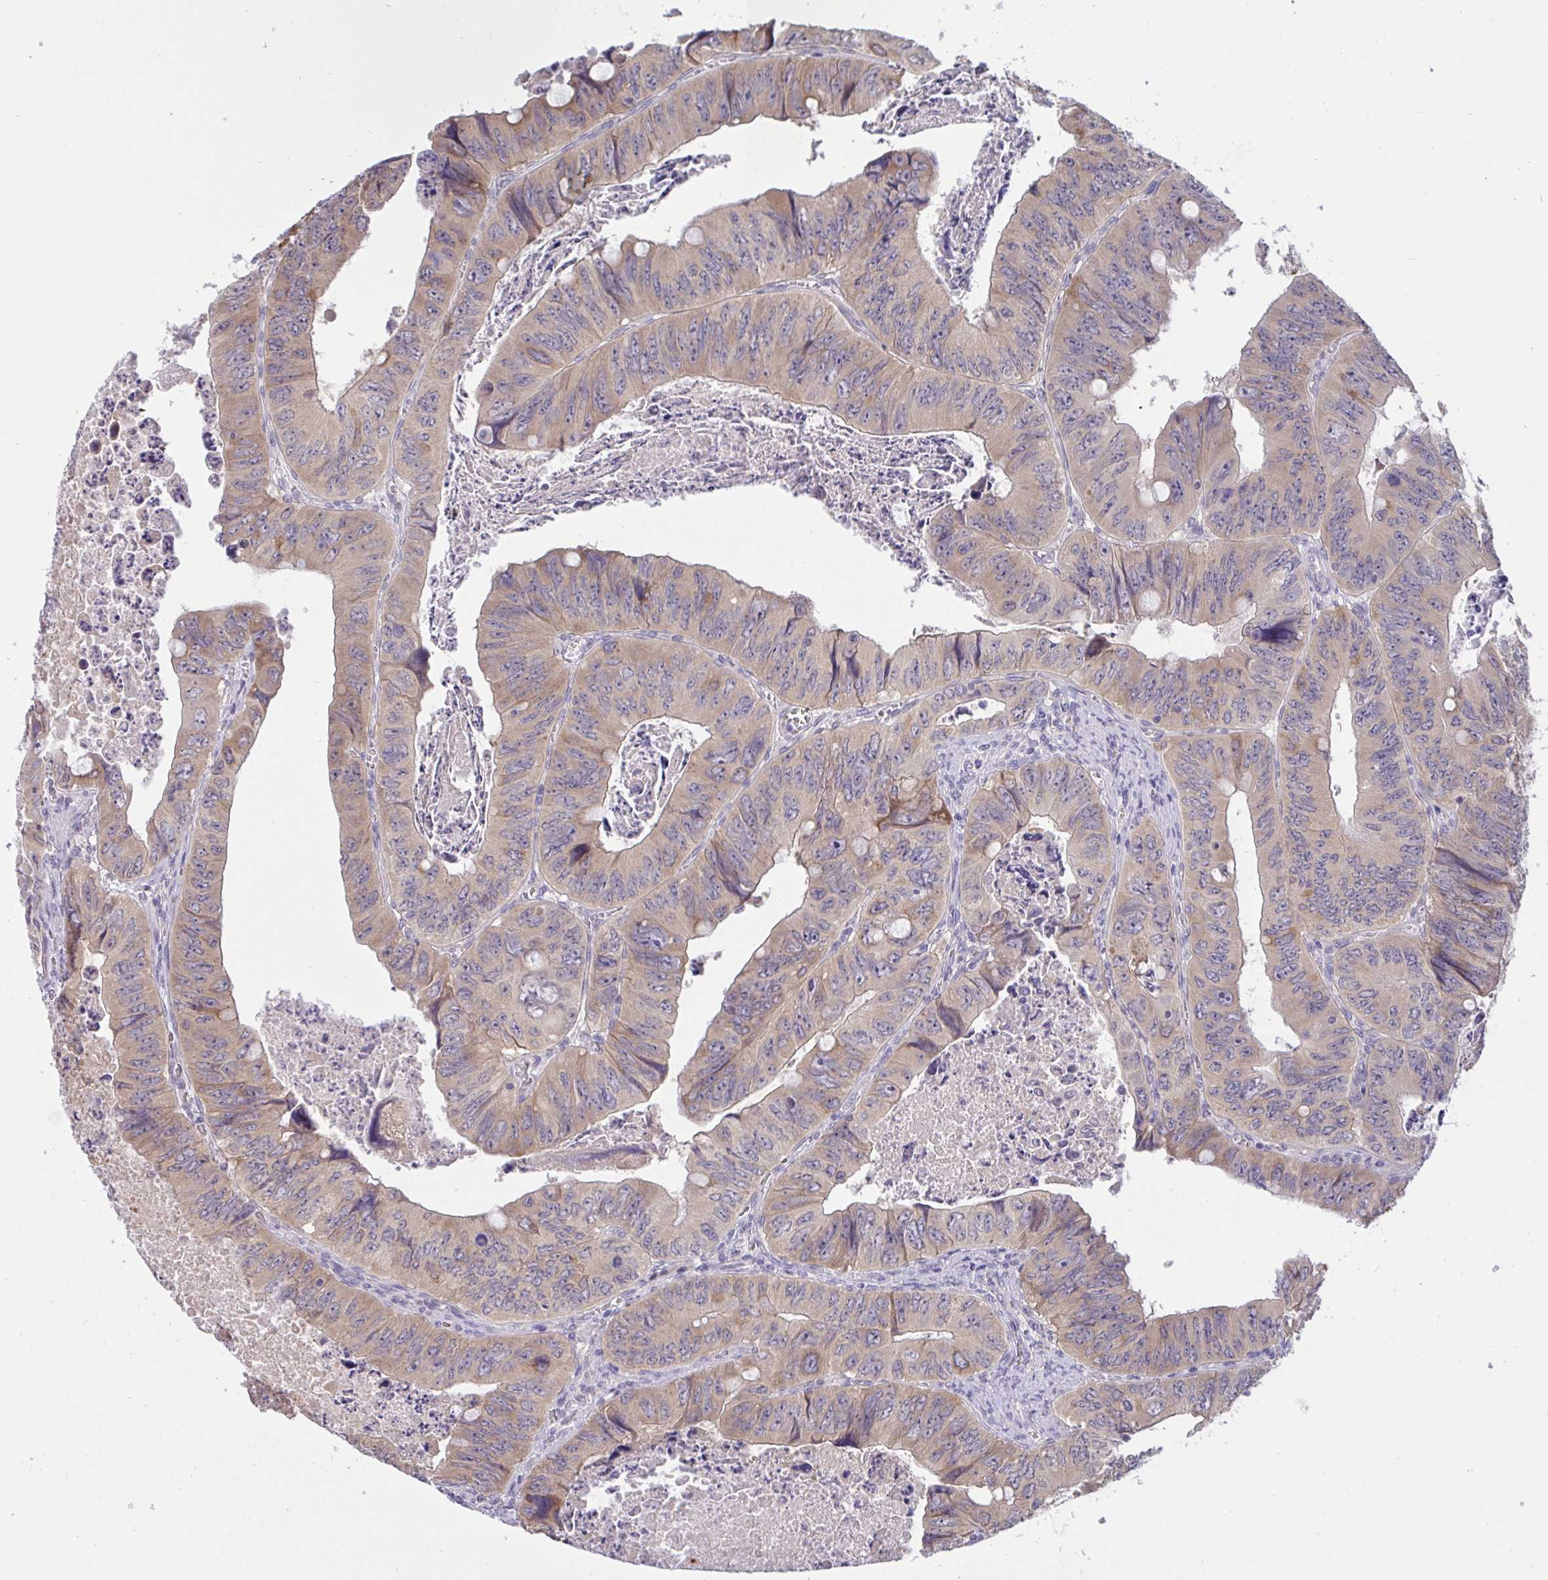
{"staining": {"intensity": "weak", "quantity": ">75%", "location": "cytoplasmic/membranous"}, "tissue": "colorectal cancer", "cell_type": "Tumor cells", "image_type": "cancer", "snomed": [{"axis": "morphology", "description": "Adenocarcinoma, NOS"}, {"axis": "topography", "description": "Colon"}], "caption": "Colorectal adenocarcinoma stained with DAB (3,3'-diaminobenzidine) immunohistochemistry (IHC) displays low levels of weak cytoplasmic/membranous staining in approximately >75% of tumor cells. The staining was performed using DAB (3,3'-diaminobenzidine), with brown indicating positive protein expression. Nuclei are stained blue with hematoxylin.", "gene": "TMEM41A", "patient": {"sex": "female", "age": 84}}